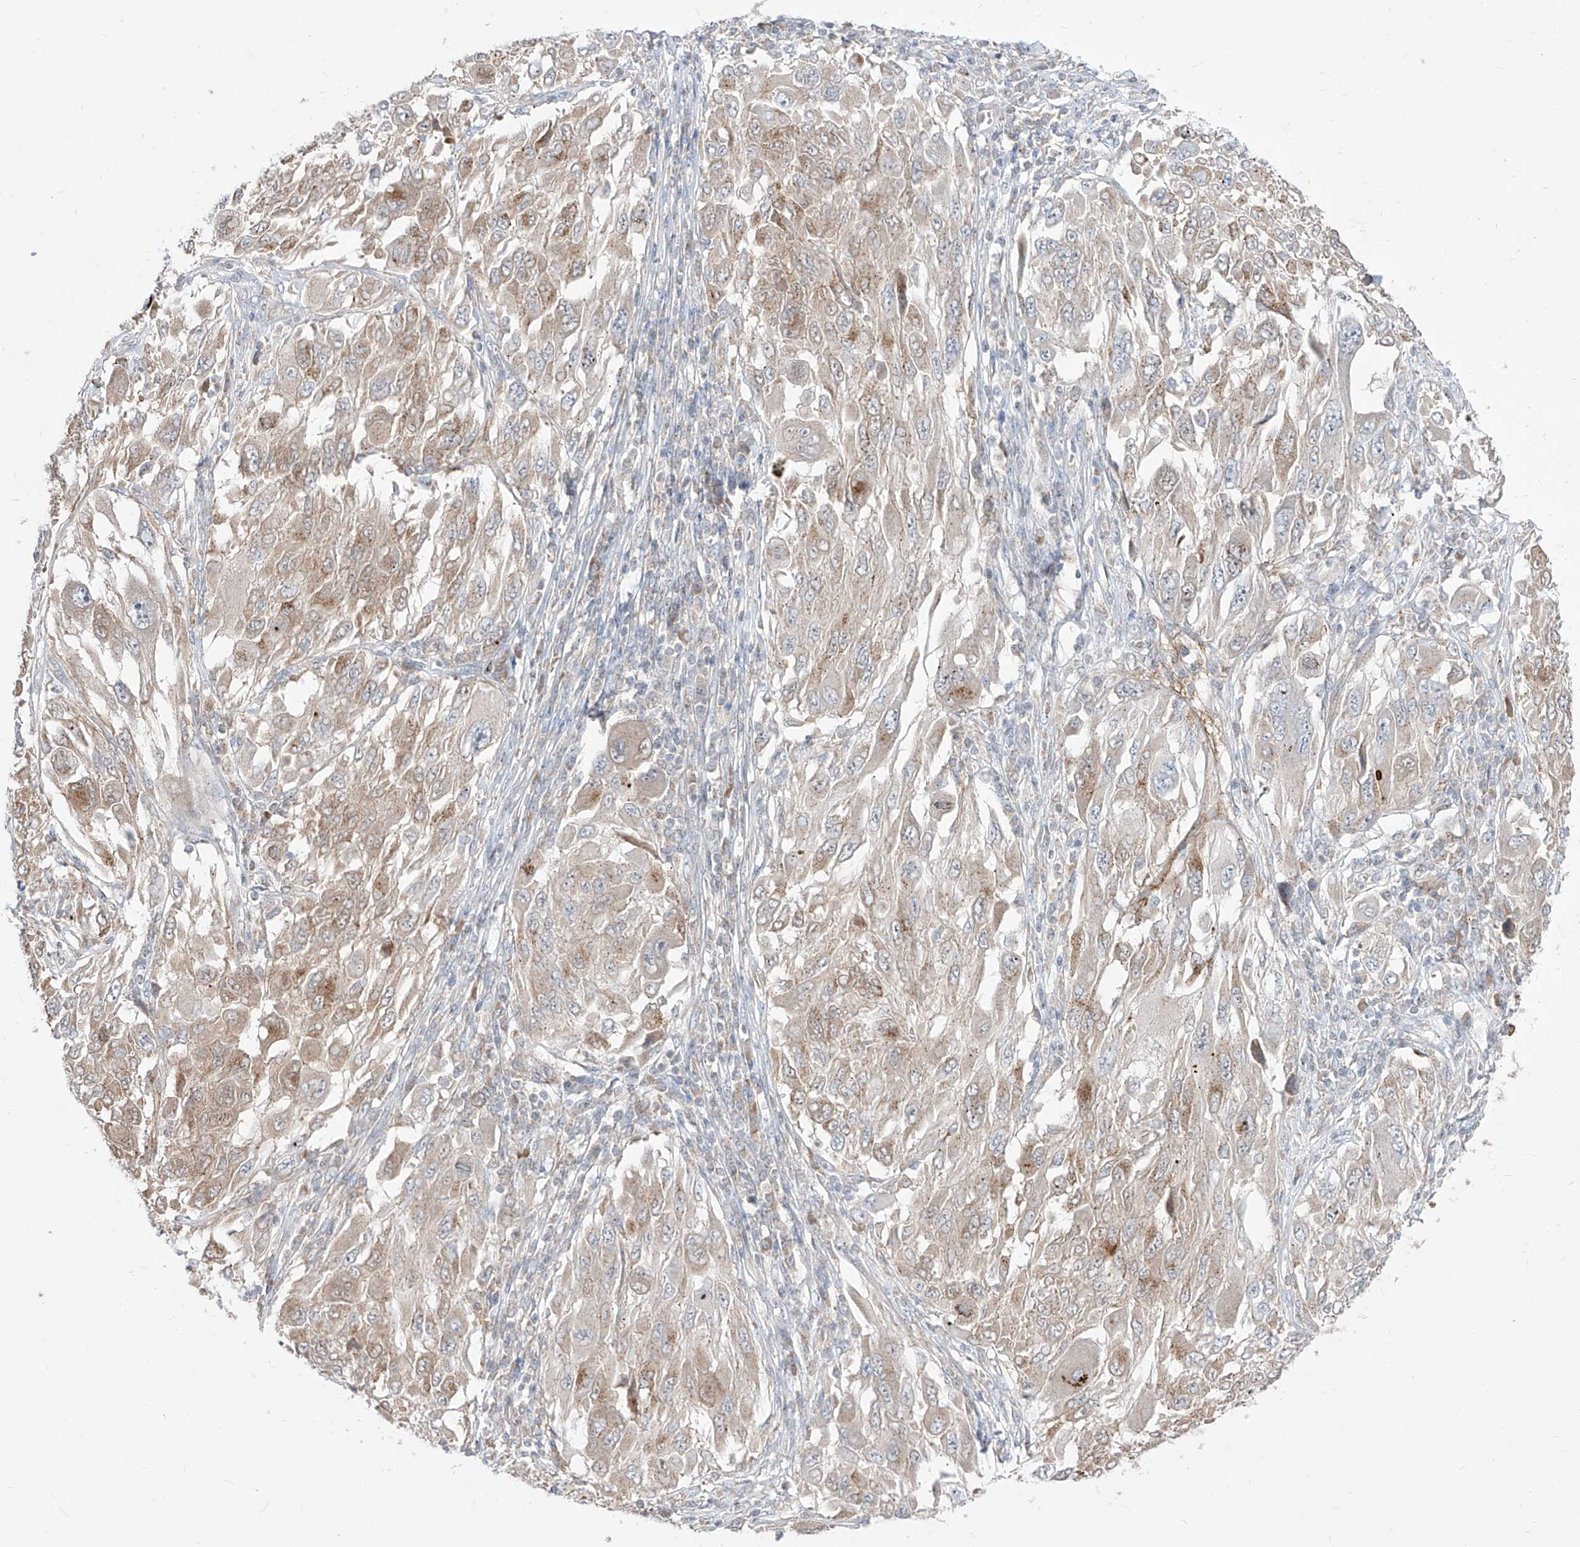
{"staining": {"intensity": "weak", "quantity": ">75%", "location": "cytoplasmic/membranous"}, "tissue": "melanoma", "cell_type": "Tumor cells", "image_type": "cancer", "snomed": [{"axis": "morphology", "description": "Malignant melanoma, NOS"}, {"axis": "topography", "description": "Skin"}], "caption": "A brown stain highlights weak cytoplasmic/membranous staining of a protein in human melanoma tumor cells.", "gene": "BROX", "patient": {"sex": "female", "age": 91}}